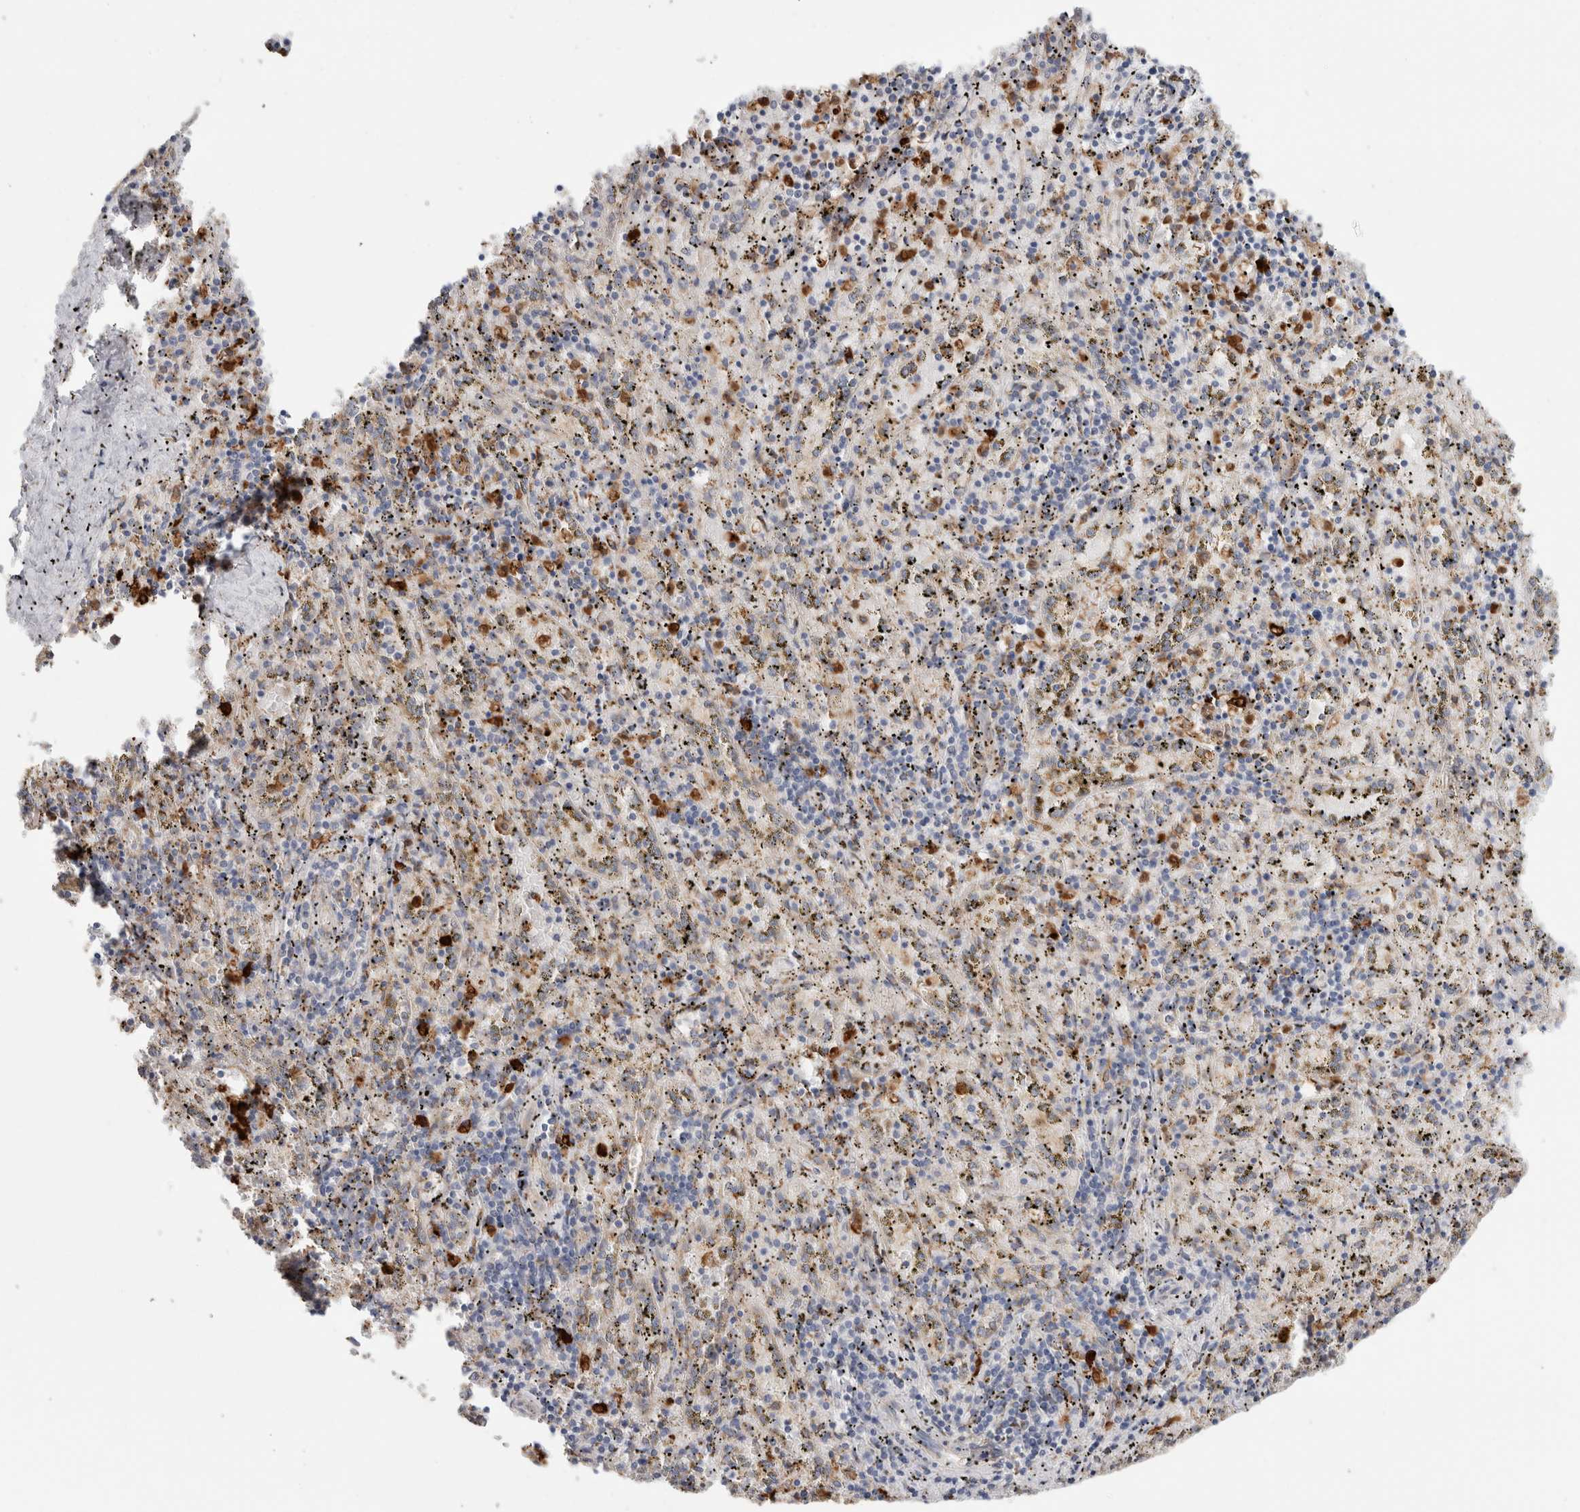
{"staining": {"intensity": "strong", "quantity": "25%-75%", "location": "cytoplasmic/membranous,nuclear"}, "tissue": "spleen", "cell_type": "Cells in red pulp", "image_type": "normal", "snomed": [{"axis": "morphology", "description": "Normal tissue, NOS"}, {"axis": "topography", "description": "Spleen"}], "caption": "Strong cytoplasmic/membranous,nuclear expression for a protein is appreciated in about 25%-75% of cells in red pulp of benign spleen using IHC.", "gene": "P4HA1", "patient": {"sex": "male", "age": 11}}